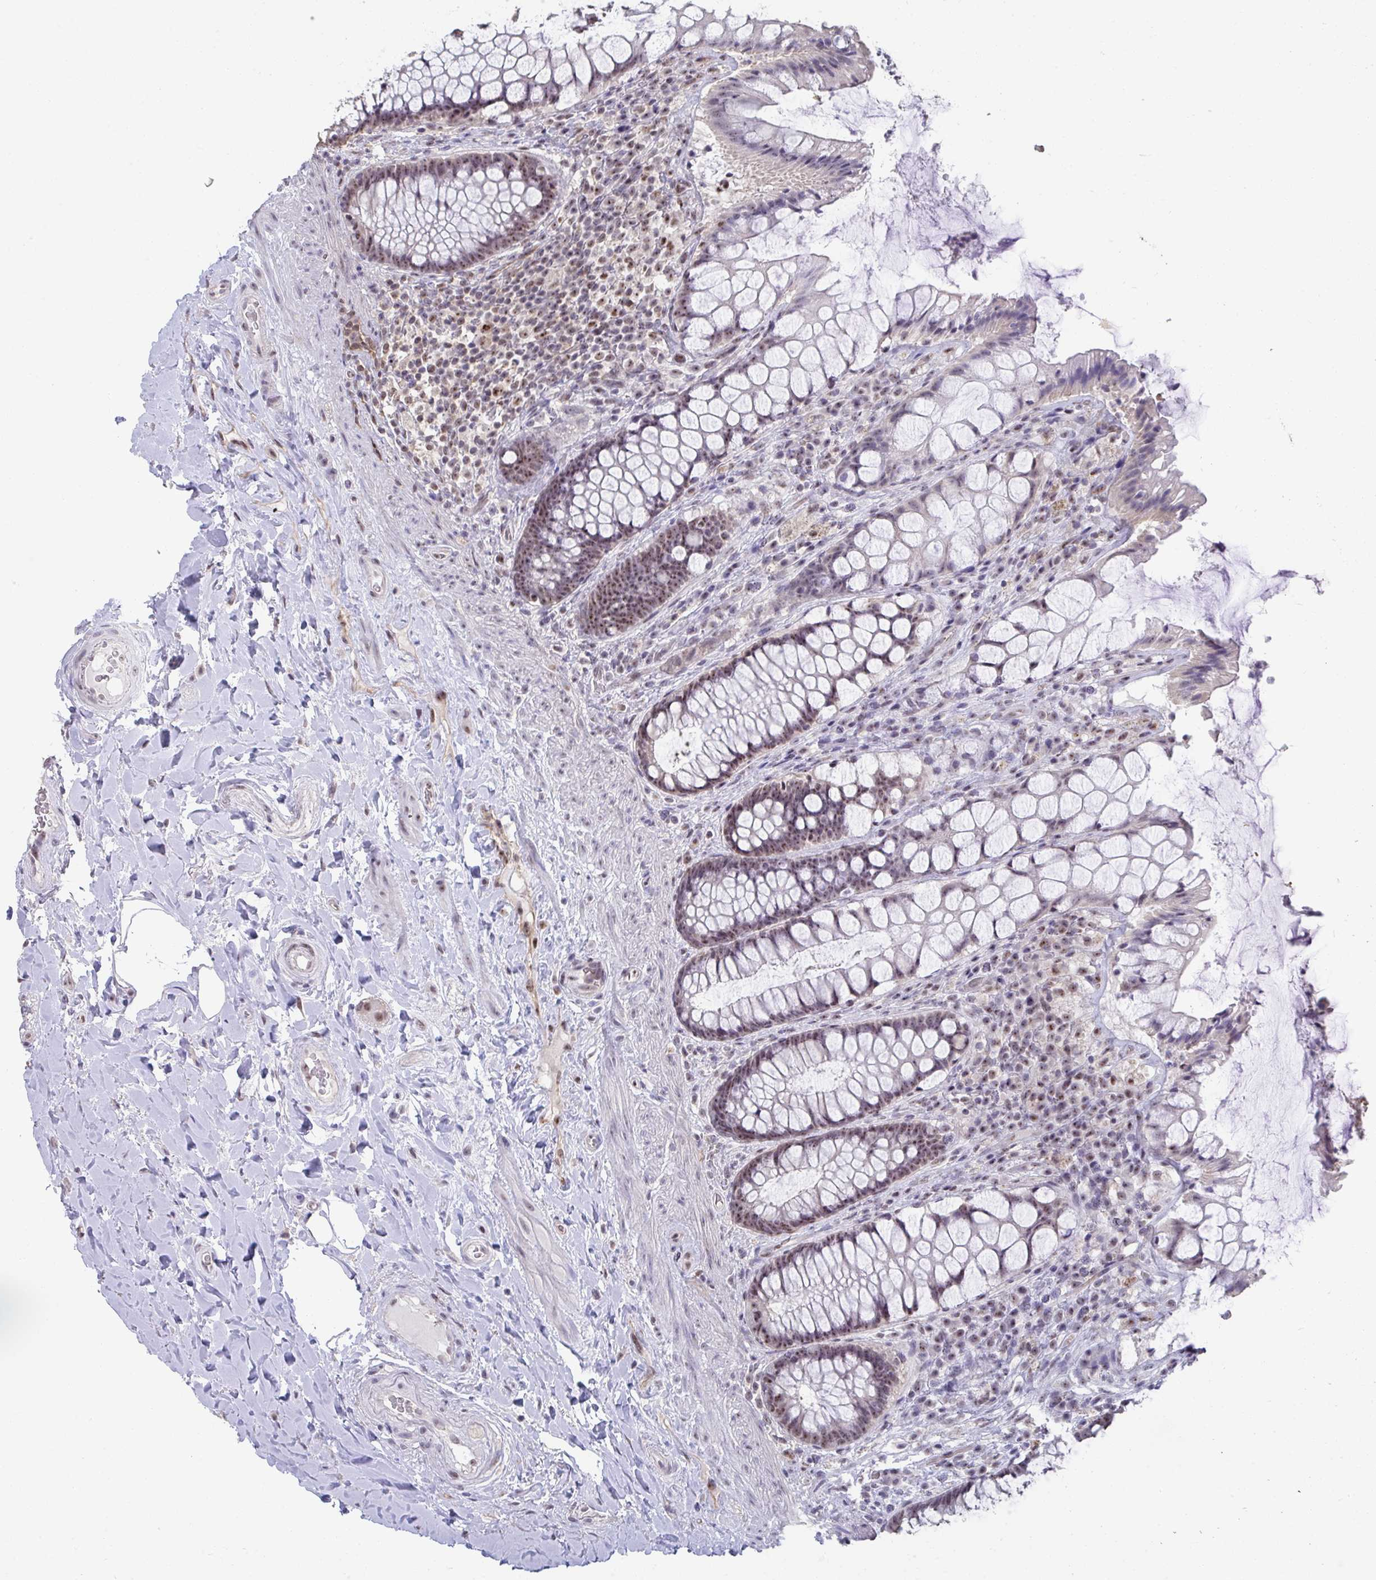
{"staining": {"intensity": "weak", "quantity": "25%-75%", "location": "nuclear"}, "tissue": "rectum", "cell_type": "Glandular cells", "image_type": "normal", "snomed": [{"axis": "morphology", "description": "Normal tissue, NOS"}, {"axis": "topography", "description": "Rectum"}], "caption": "Immunohistochemistry (IHC) image of unremarkable rectum stained for a protein (brown), which exhibits low levels of weak nuclear expression in approximately 25%-75% of glandular cells.", "gene": "SENP3", "patient": {"sex": "female", "age": 58}}